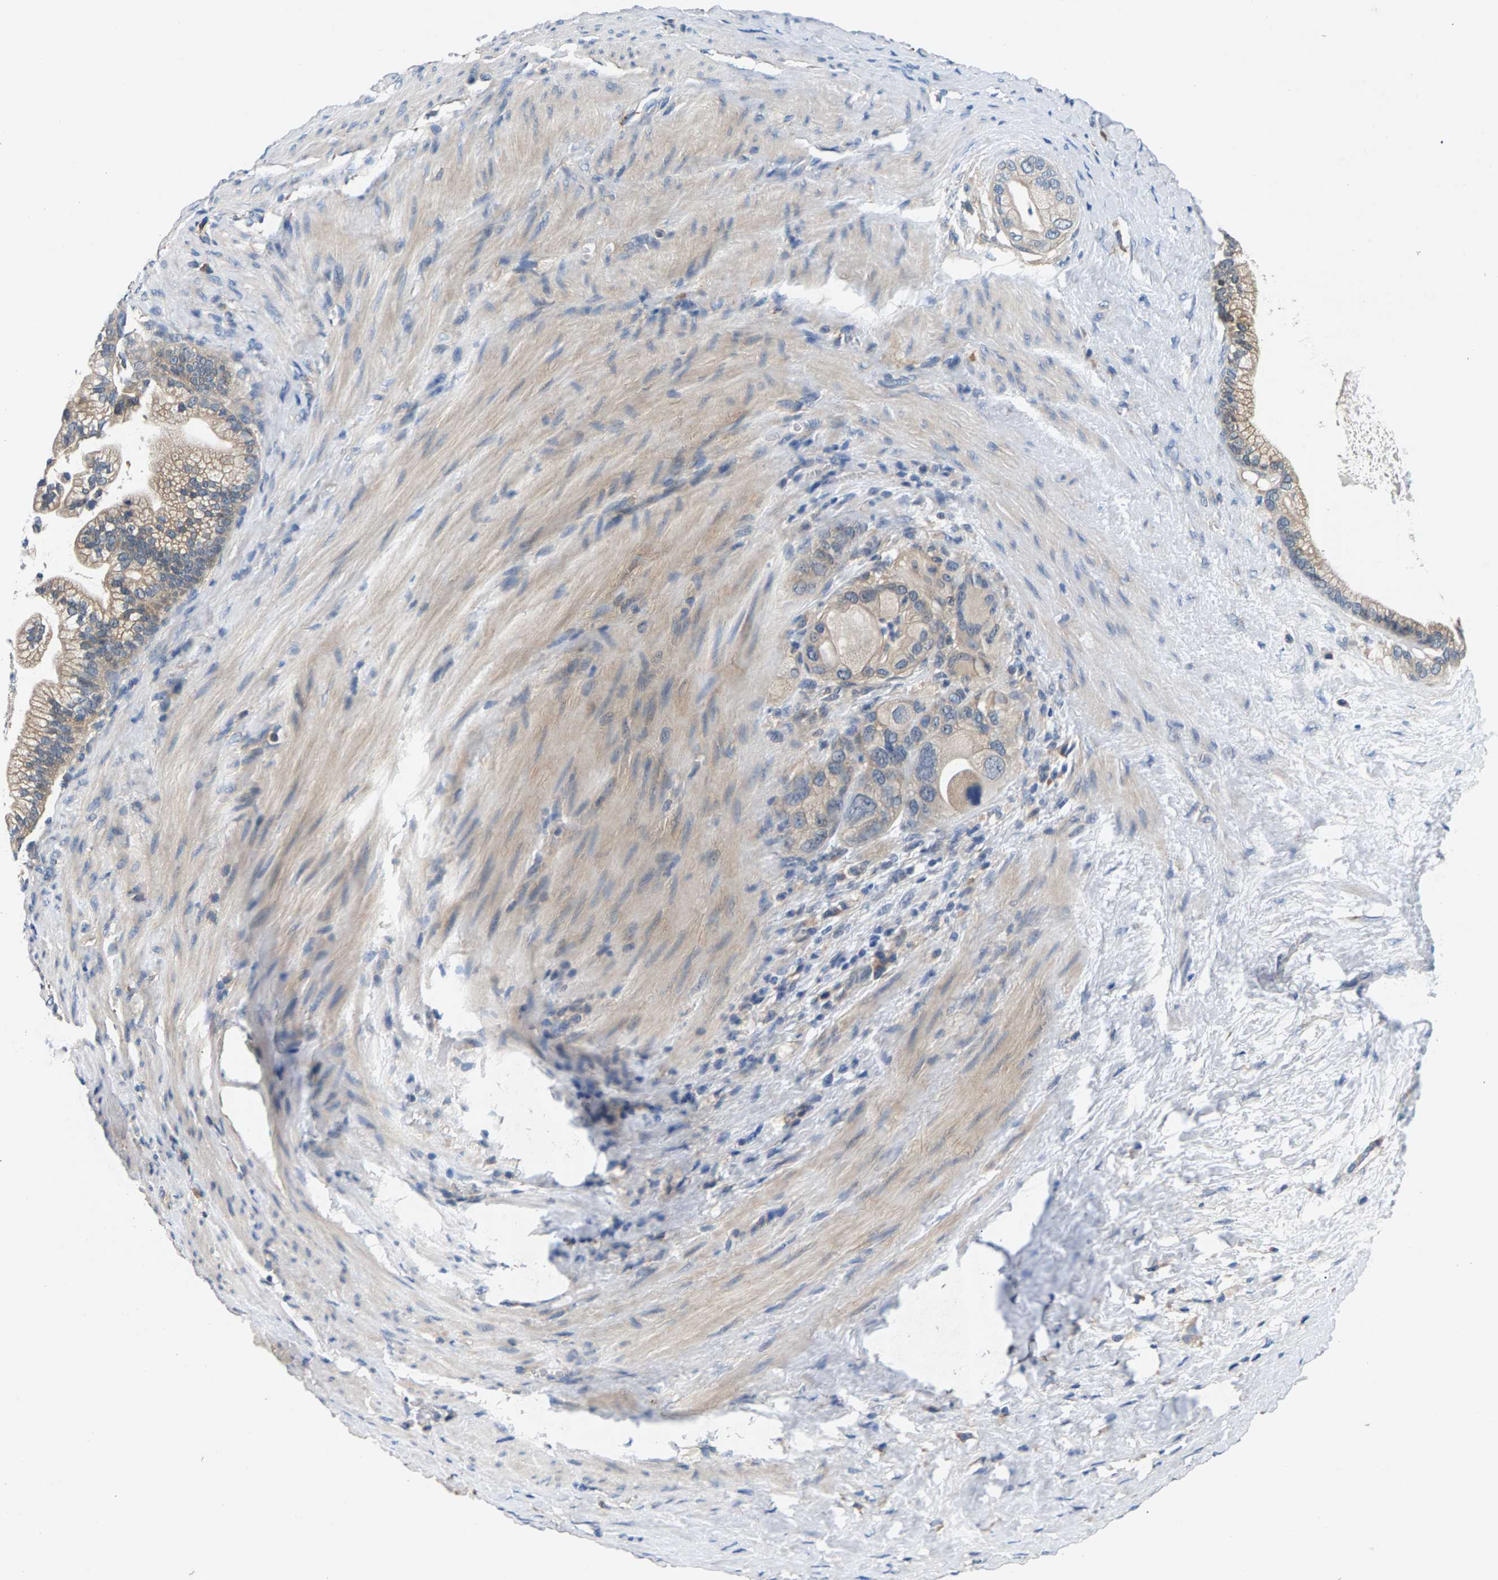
{"staining": {"intensity": "weak", "quantity": "25%-75%", "location": "cytoplasmic/membranous"}, "tissue": "pancreatic cancer", "cell_type": "Tumor cells", "image_type": "cancer", "snomed": [{"axis": "morphology", "description": "Adenocarcinoma, NOS"}, {"axis": "topography", "description": "Pancreas"}], "caption": "Immunohistochemistry staining of pancreatic cancer, which exhibits low levels of weak cytoplasmic/membranous positivity in about 25%-75% of tumor cells indicating weak cytoplasmic/membranous protein staining. The staining was performed using DAB (3,3'-diaminobenzidine) (brown) for protein detection and nuclei were counterstained in hematoxylin (blue).", "gene": "NT5C", "patient": {"sex": "male", "age": 69}}